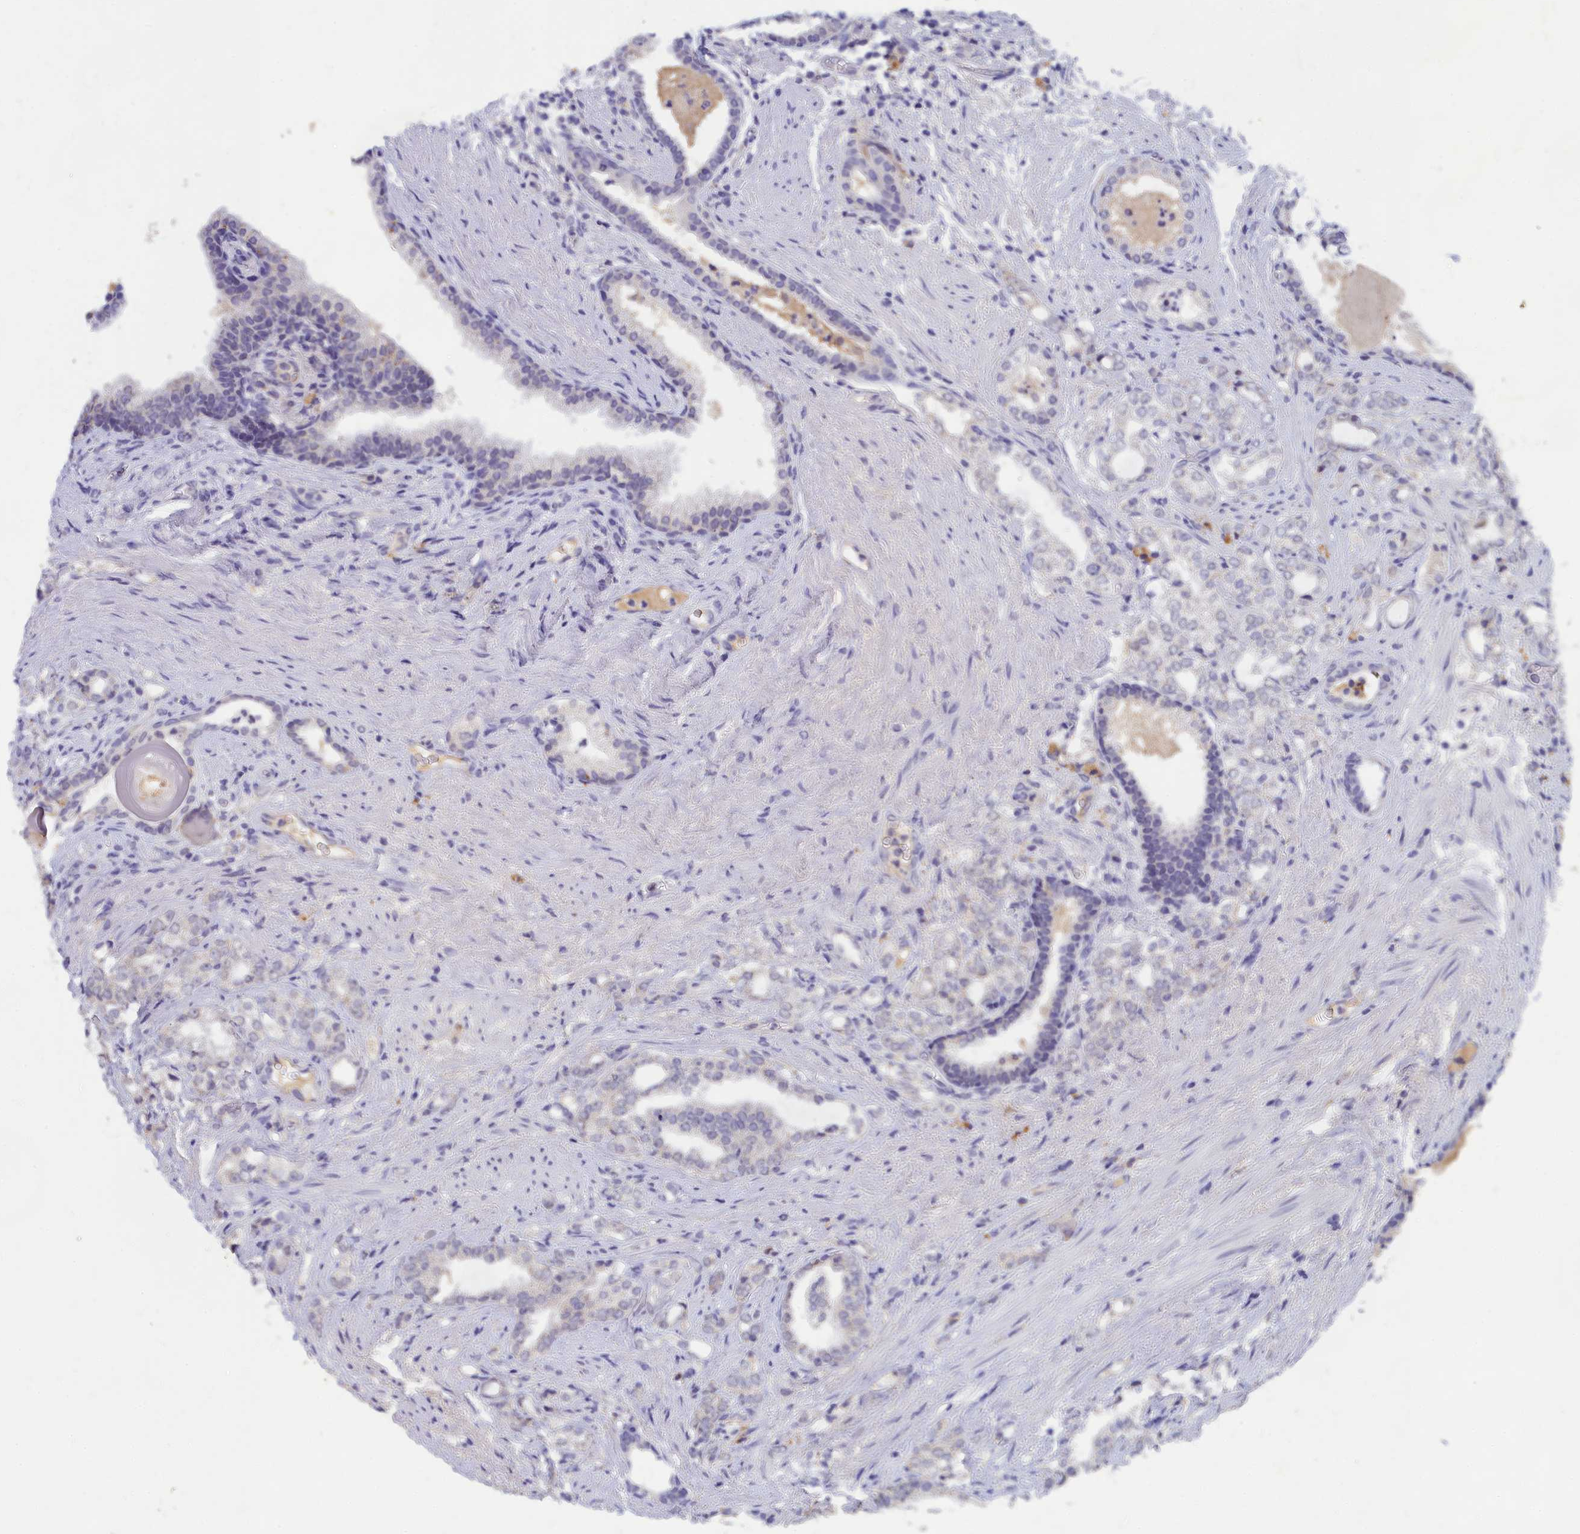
{"staining": {"intensity": "negative", "quantity": "none", "location": "none"}, "tissue": "prostate cancer", "cell_type": "Tumor cells", "image_type": "cancer", "snomed": [{"axis": "morphology", "description": "Adenocarcinoma, High grade"}, {"axis": "topography", "description": "Prostate"}], "caption": "An image of adenocarcinoma (high-grade) (prostate) stained for a protein exhibits no brown staining in tumor cells.", "gene": "LRIF1", "patient": {"sex": "male", "age": 64}}